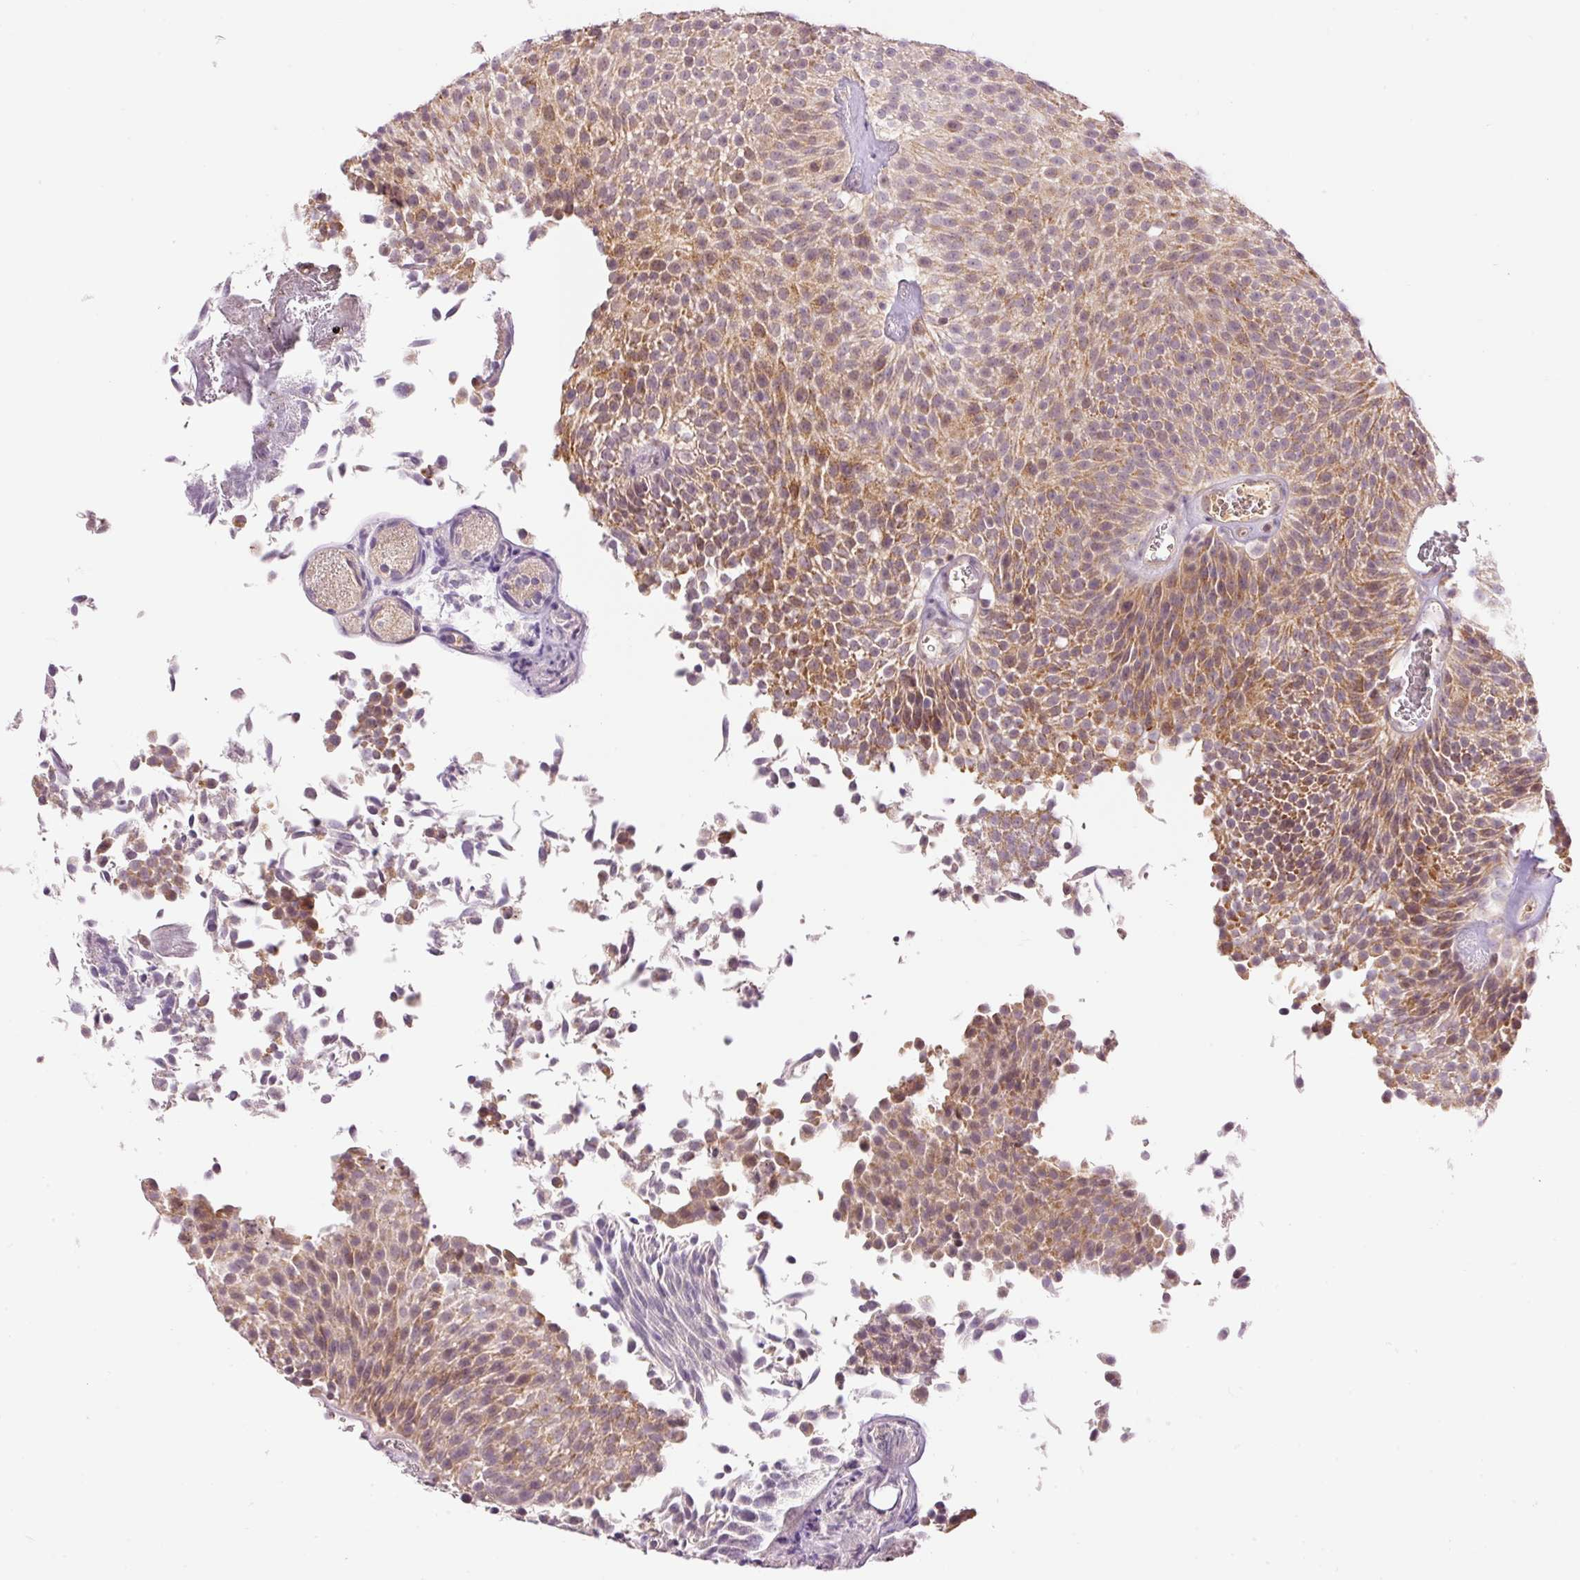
{"staining": {"intensity": "moderate", "quantity": "25%-75%", "location": "cytoplasmic/membranous"}, "tissue": "urothelial cancer", "cell_type": "Tumor cells", "image_type": "cancer", "snomed": [{"axis": "morphology", "description": "Urothelial carcinoma, Low grade"}, {"axis": "topography", "description": "Urinary bladder"}], "caption": "Protein expression analysis of urothelial cancer exhibits moderate cytoplasmic/membranous staining in approximately 25%-75% of tumor cells.", "gene": "ABHD11", "patient": {"sex": "female", "age": 79}}